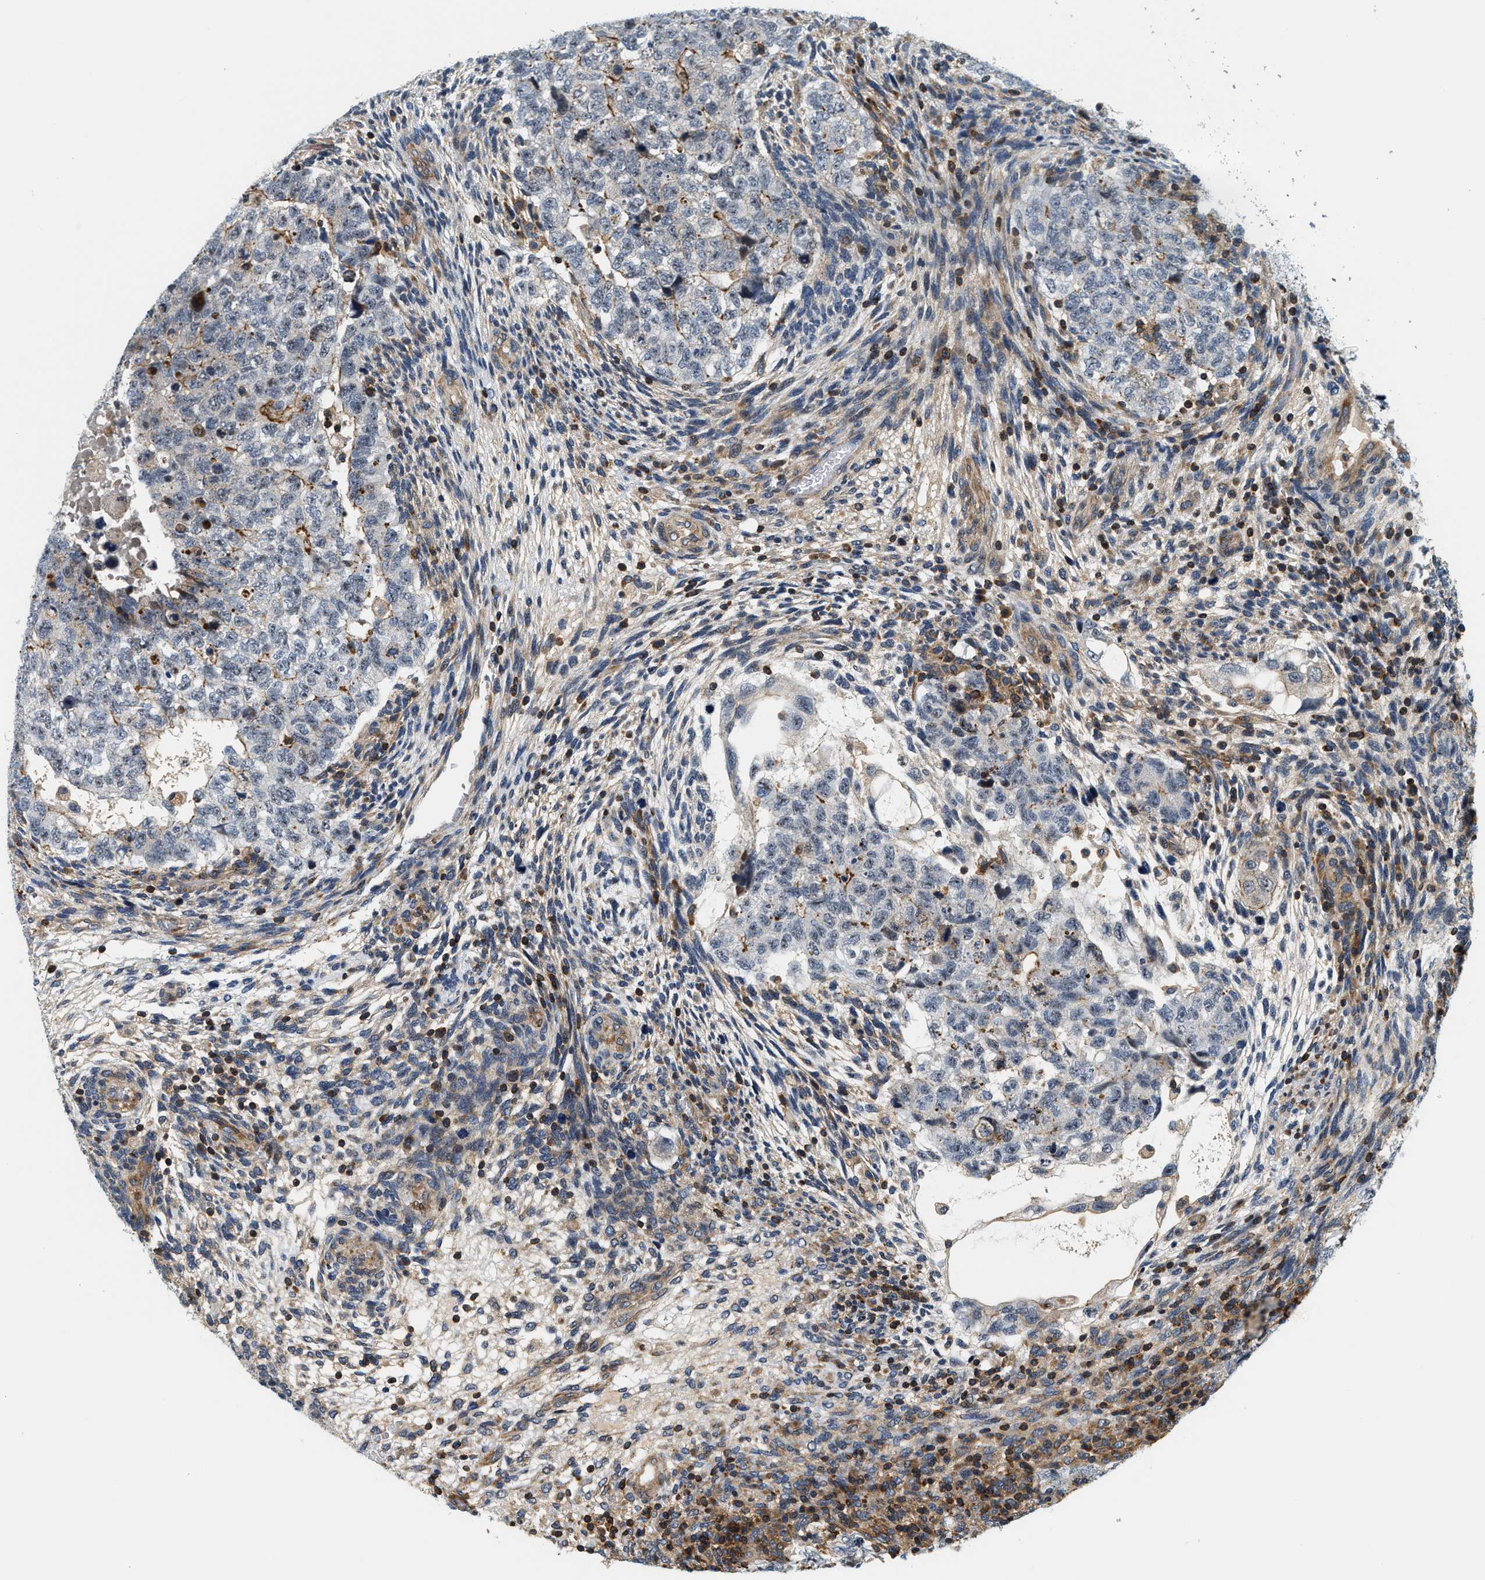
{"staining": {"intensity": "negative", "quantity": "none", "location": "none"}, "tissue": "testis cancer", "cell_type": "Tumor cells", "image_type": "cancer", "snomed": [{"axis": "morphology", "description": "Carcinoma, Embryonal, NOS"}, {"axis": "topography", "description": "Testis"}], "caption": "An image of human testis embryonal carcinoma is negative for staining in tumor cells.", "gene": "SAMD9", "patient": {"sex": "male", "age": 36}}